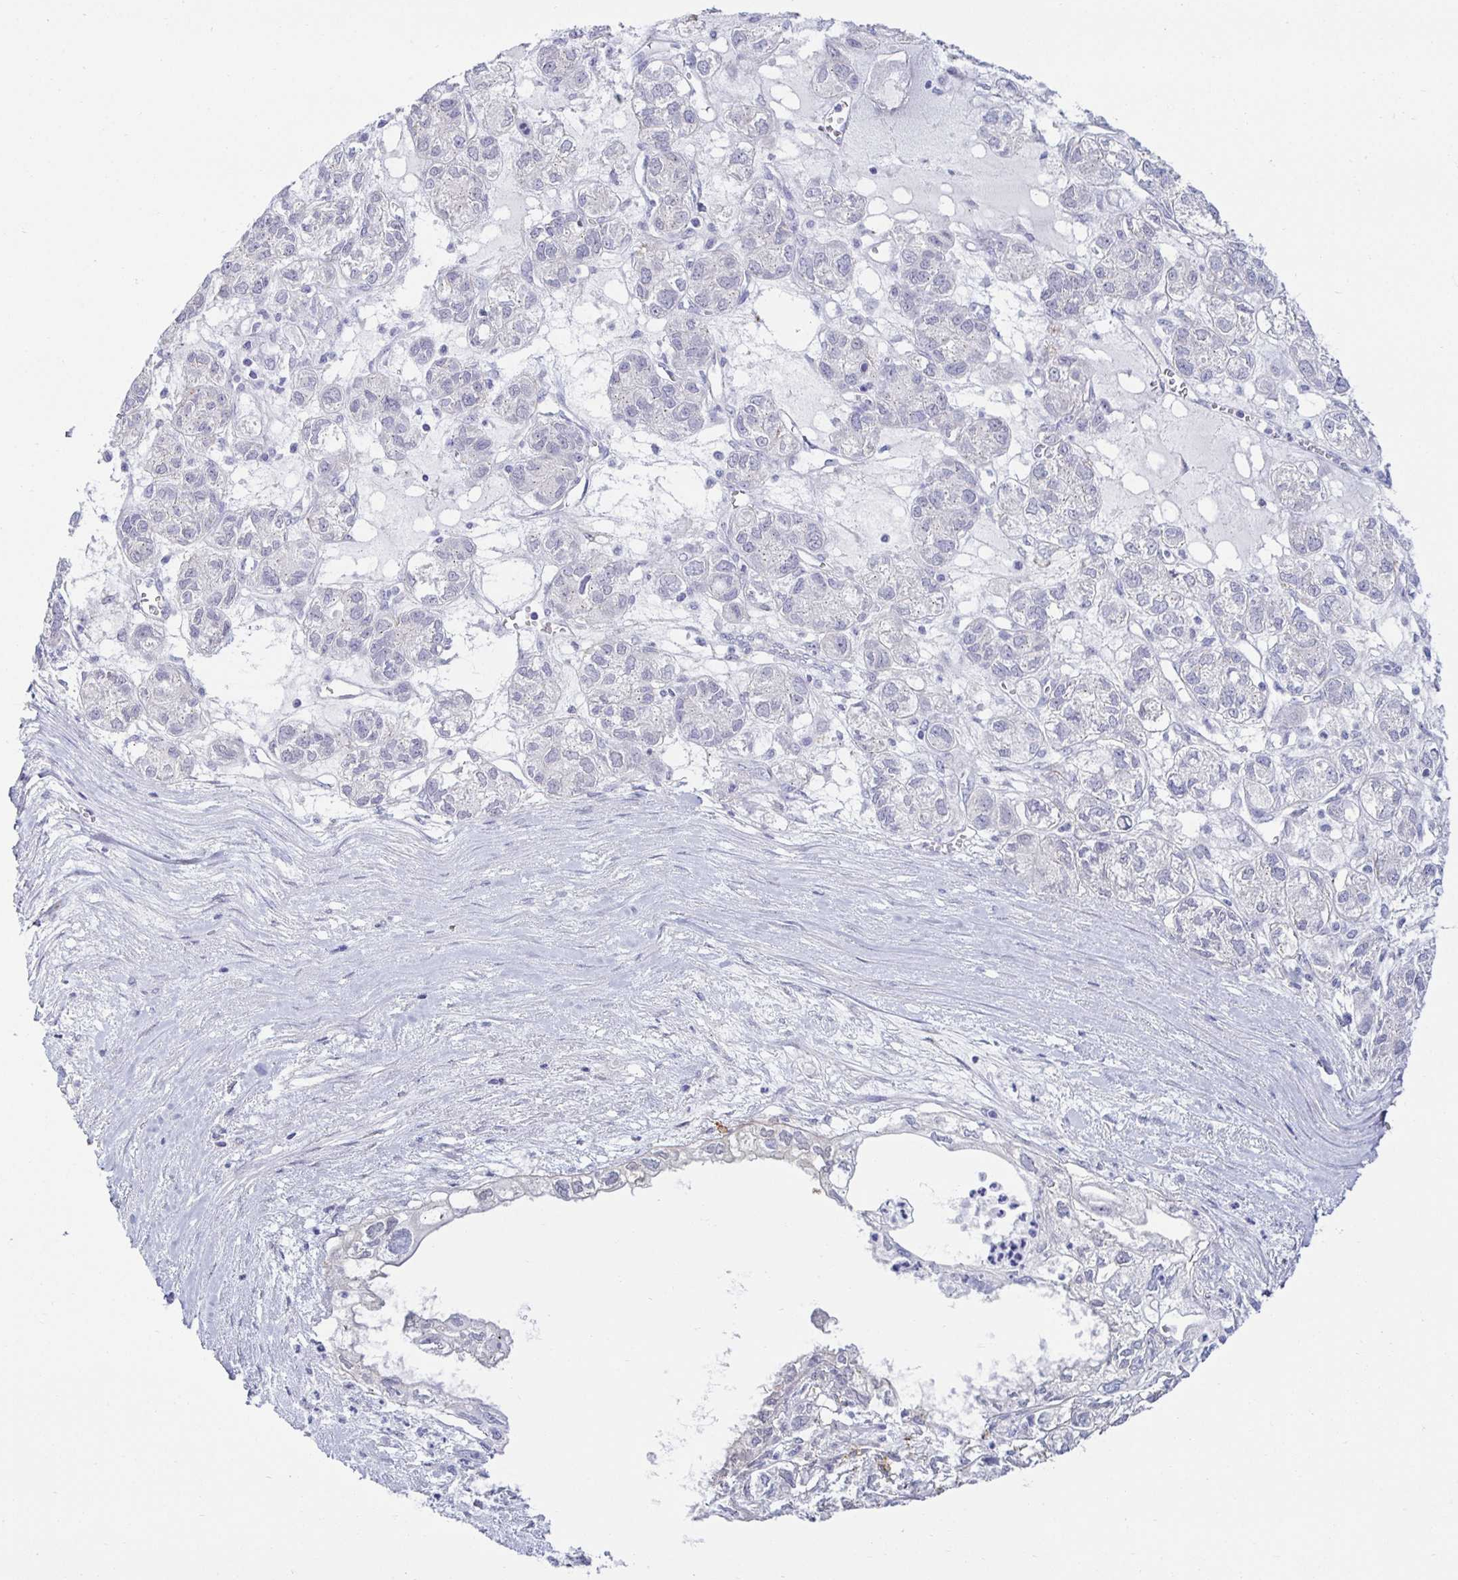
{"staining": {"intensity": "negative", "quantity": "none", "location": "none"}, "tissue": "ovarian cancer", "cell_type": "Tumor cells", "image_type": "cancer", "snomed": [{"axis": "morphology", "description": "Carcinoma, endometroid"}, {"axis": "topography", "description": "Ovary"}], "caption": "DAB (3,3'-diaminobenzidine) immunohistochemical staining of endometroid carcinoma (ovarian) demonstrates no significant staining in tumor cells.", "gene": "MON2", "patient": {"sex": "female", "age": 64}}